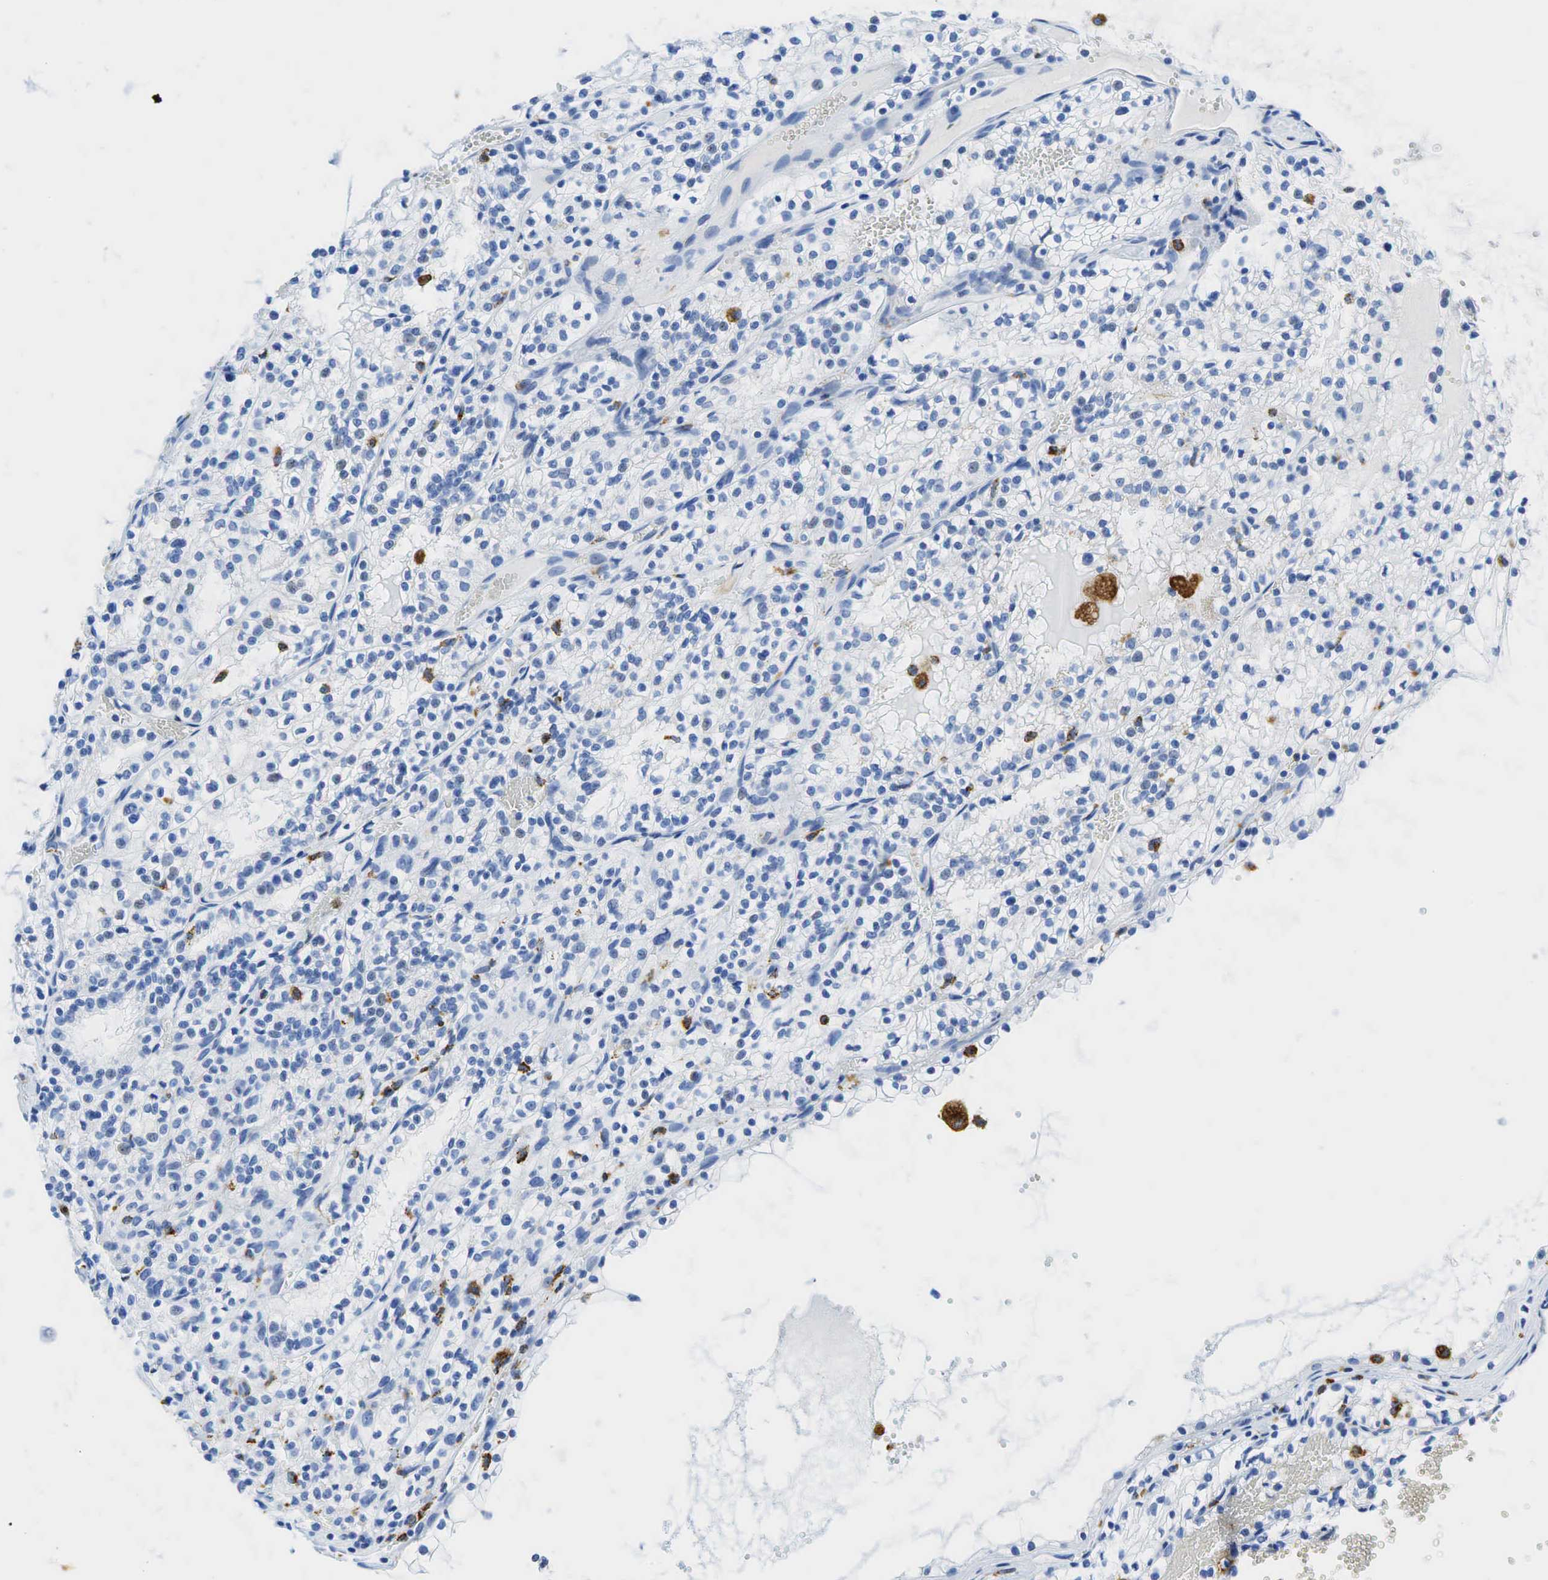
{"staining": {"intensity": "negative", "quantity": "none", "location": "none"}, "tissue": "renal cancer", "cell_type": "Tumor cells", "image_type": "cancer", "snomed": [{"axis": "morphology", "description": "Adenocarcinoma, NOS"}, {"axis": "topography", "description": "Kidney"}], "caption": "Immunohistochemistry image of neoplastic tissue: renal cancer stained with DAB demonstrates no significant protein positivity in tumor cells.", "gene": "CD68", "patient": {"sex": "male", "age": 61}}